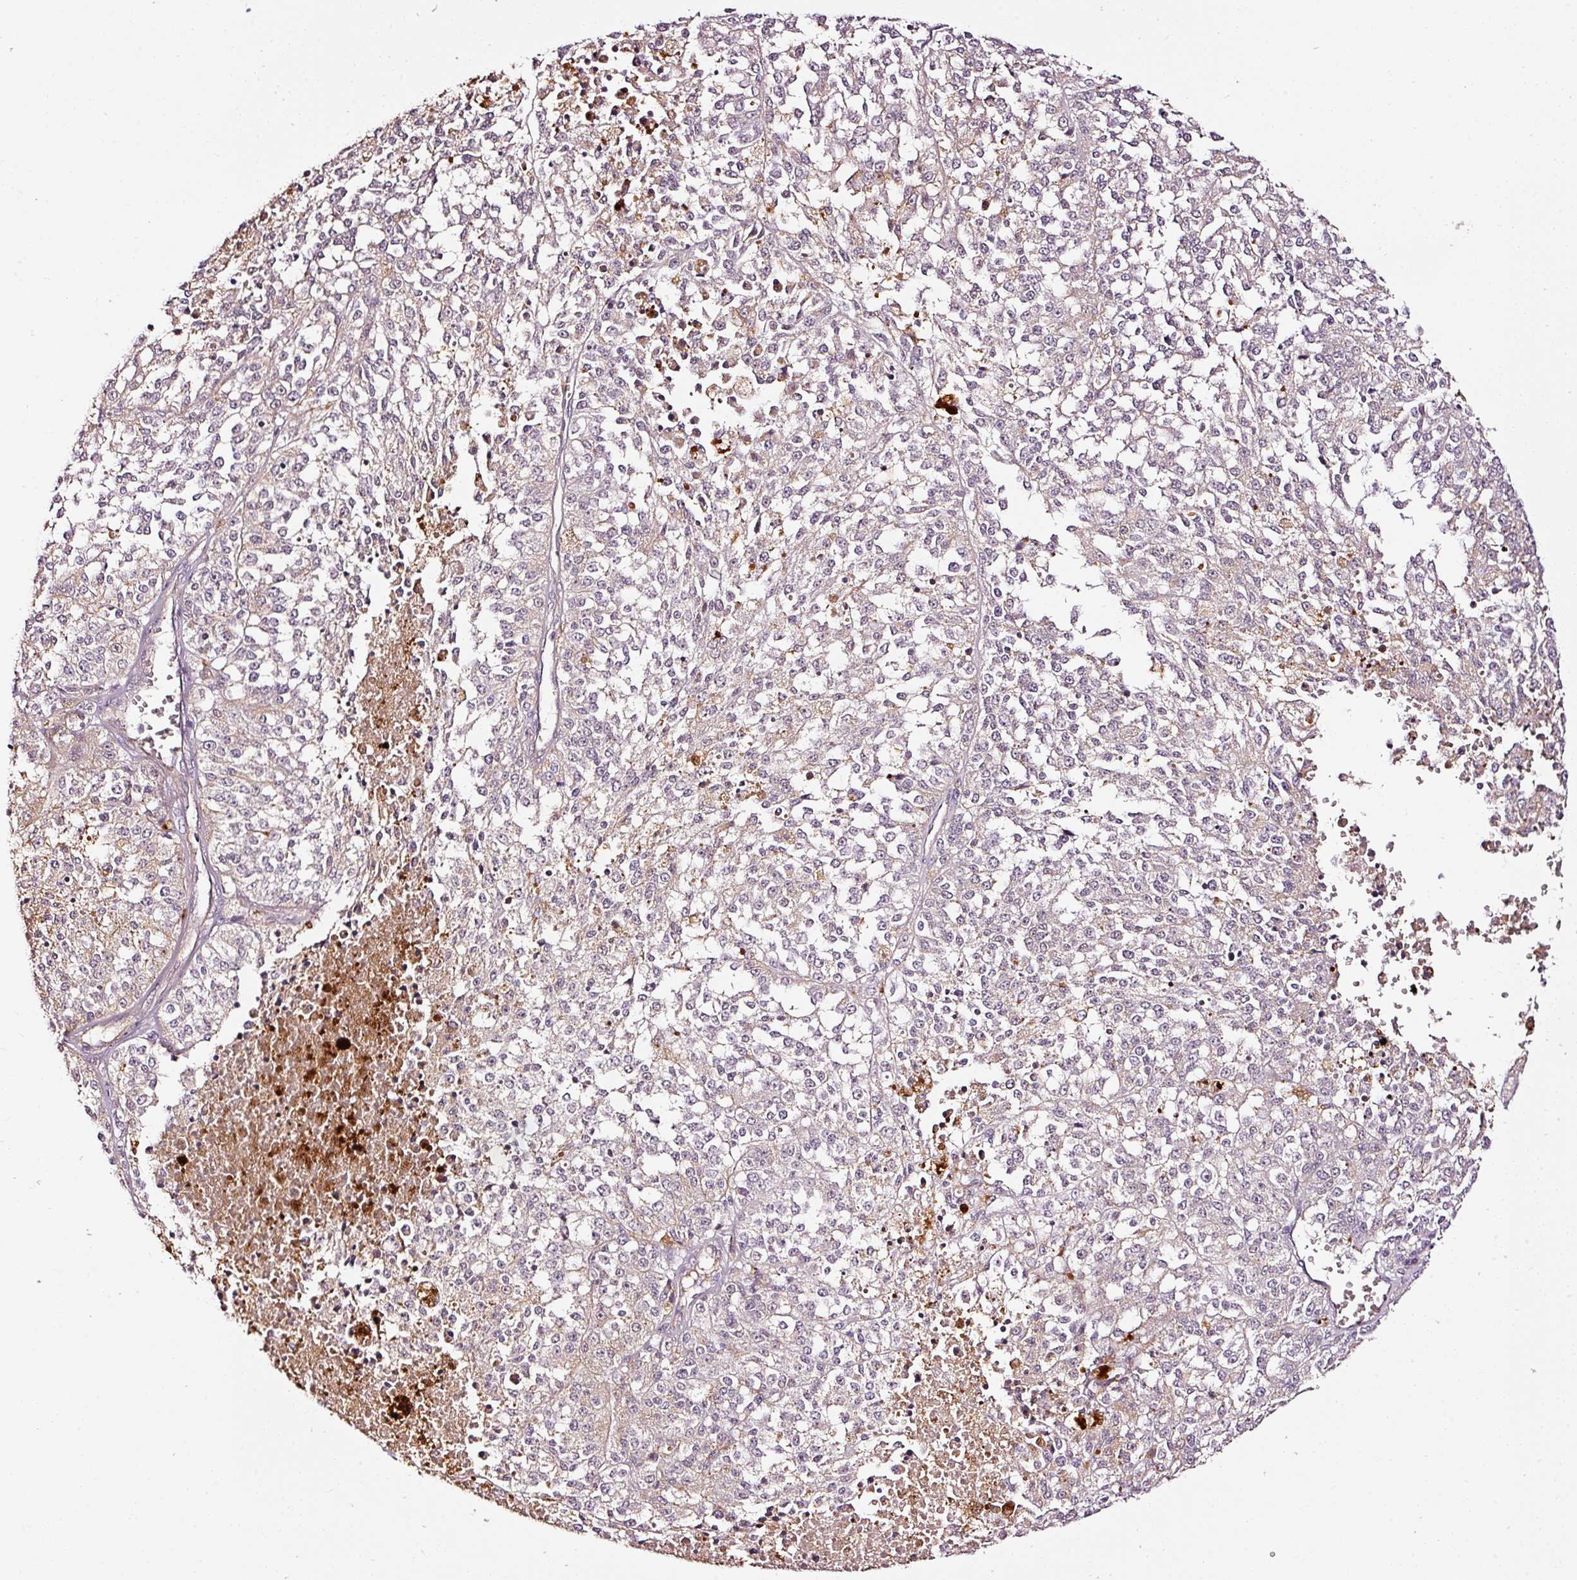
{"staining": {"intensity": "negative", "quantity": "none", "location": "none"}, "tissue": "melanoma", "cell_type": "Tumor cells", "image_type": "cancer", "snomed": [{"axis": "morphology", "description": "Malignant melanoma, NOS"}, {"axis": "topography", "description": "Skin"}], "caption": "Melanoma was stained to show a protein in brown. There is no significant expression in tumor cells. Nuclei are stained in blue.", "gene": "ABCB4", "patient": {"sex": "female", "age": 64}}